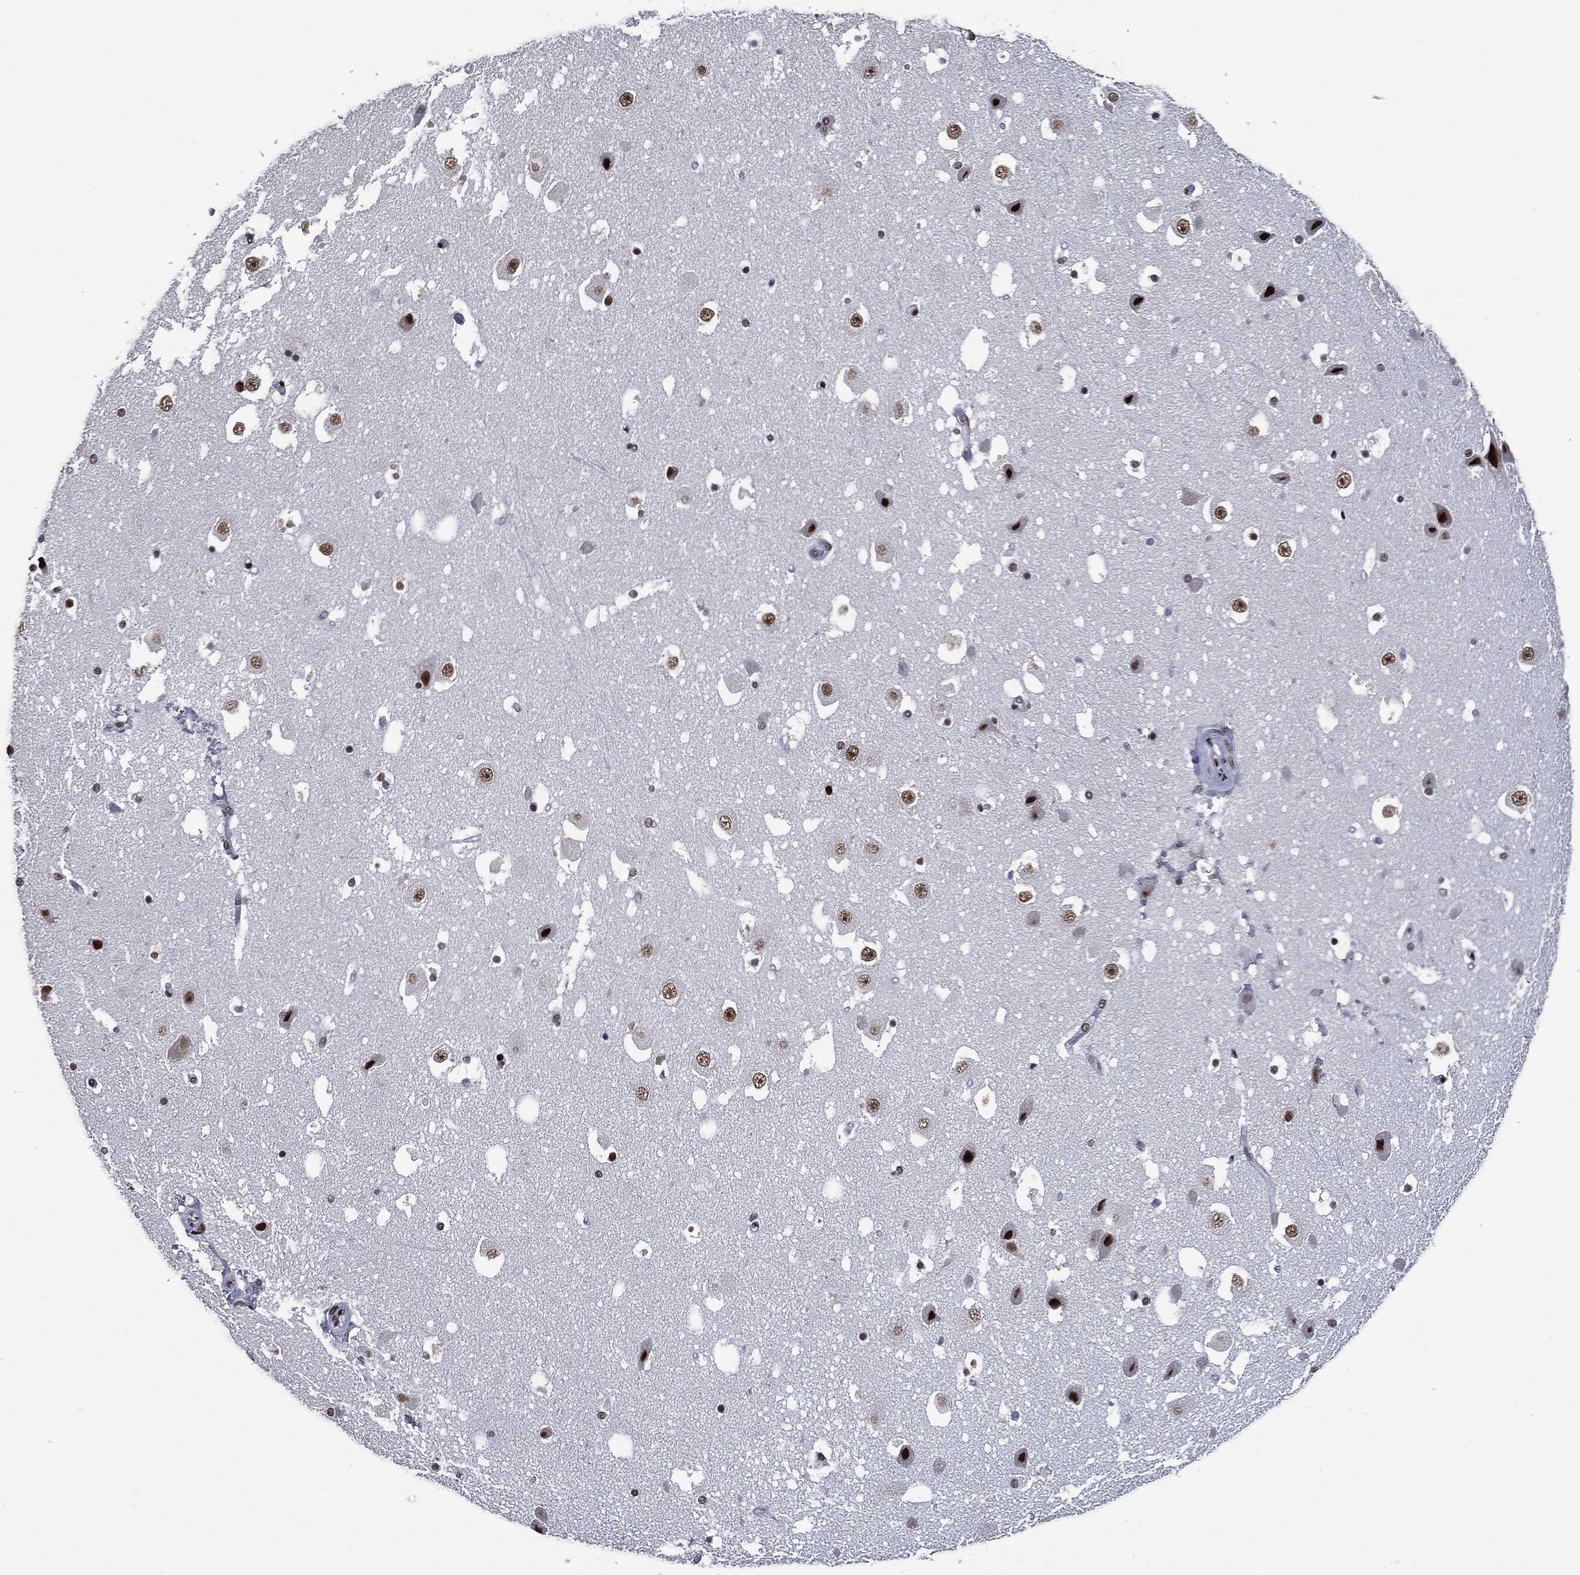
{"staining": {"intensity": "strong", "quantity": "<25%", "location": "nuclear"}, "tissue": "hippocampus", "cell_type": "Glial cells", "image_type": "normal", "snomed": [{"axis": "morphology", "description": "Normal tissue, NOS"}, {"axis": "topography", "description": "Hippocampus"}], "caption": "IHC photomicrograph of benign hippocampus stained for a protein (brown), which shows medium levels of strong nuclear staining in approximately <25% of glial cells.", "gene": "ZFP91", "patient": {"sex": "male", "age": 51}}